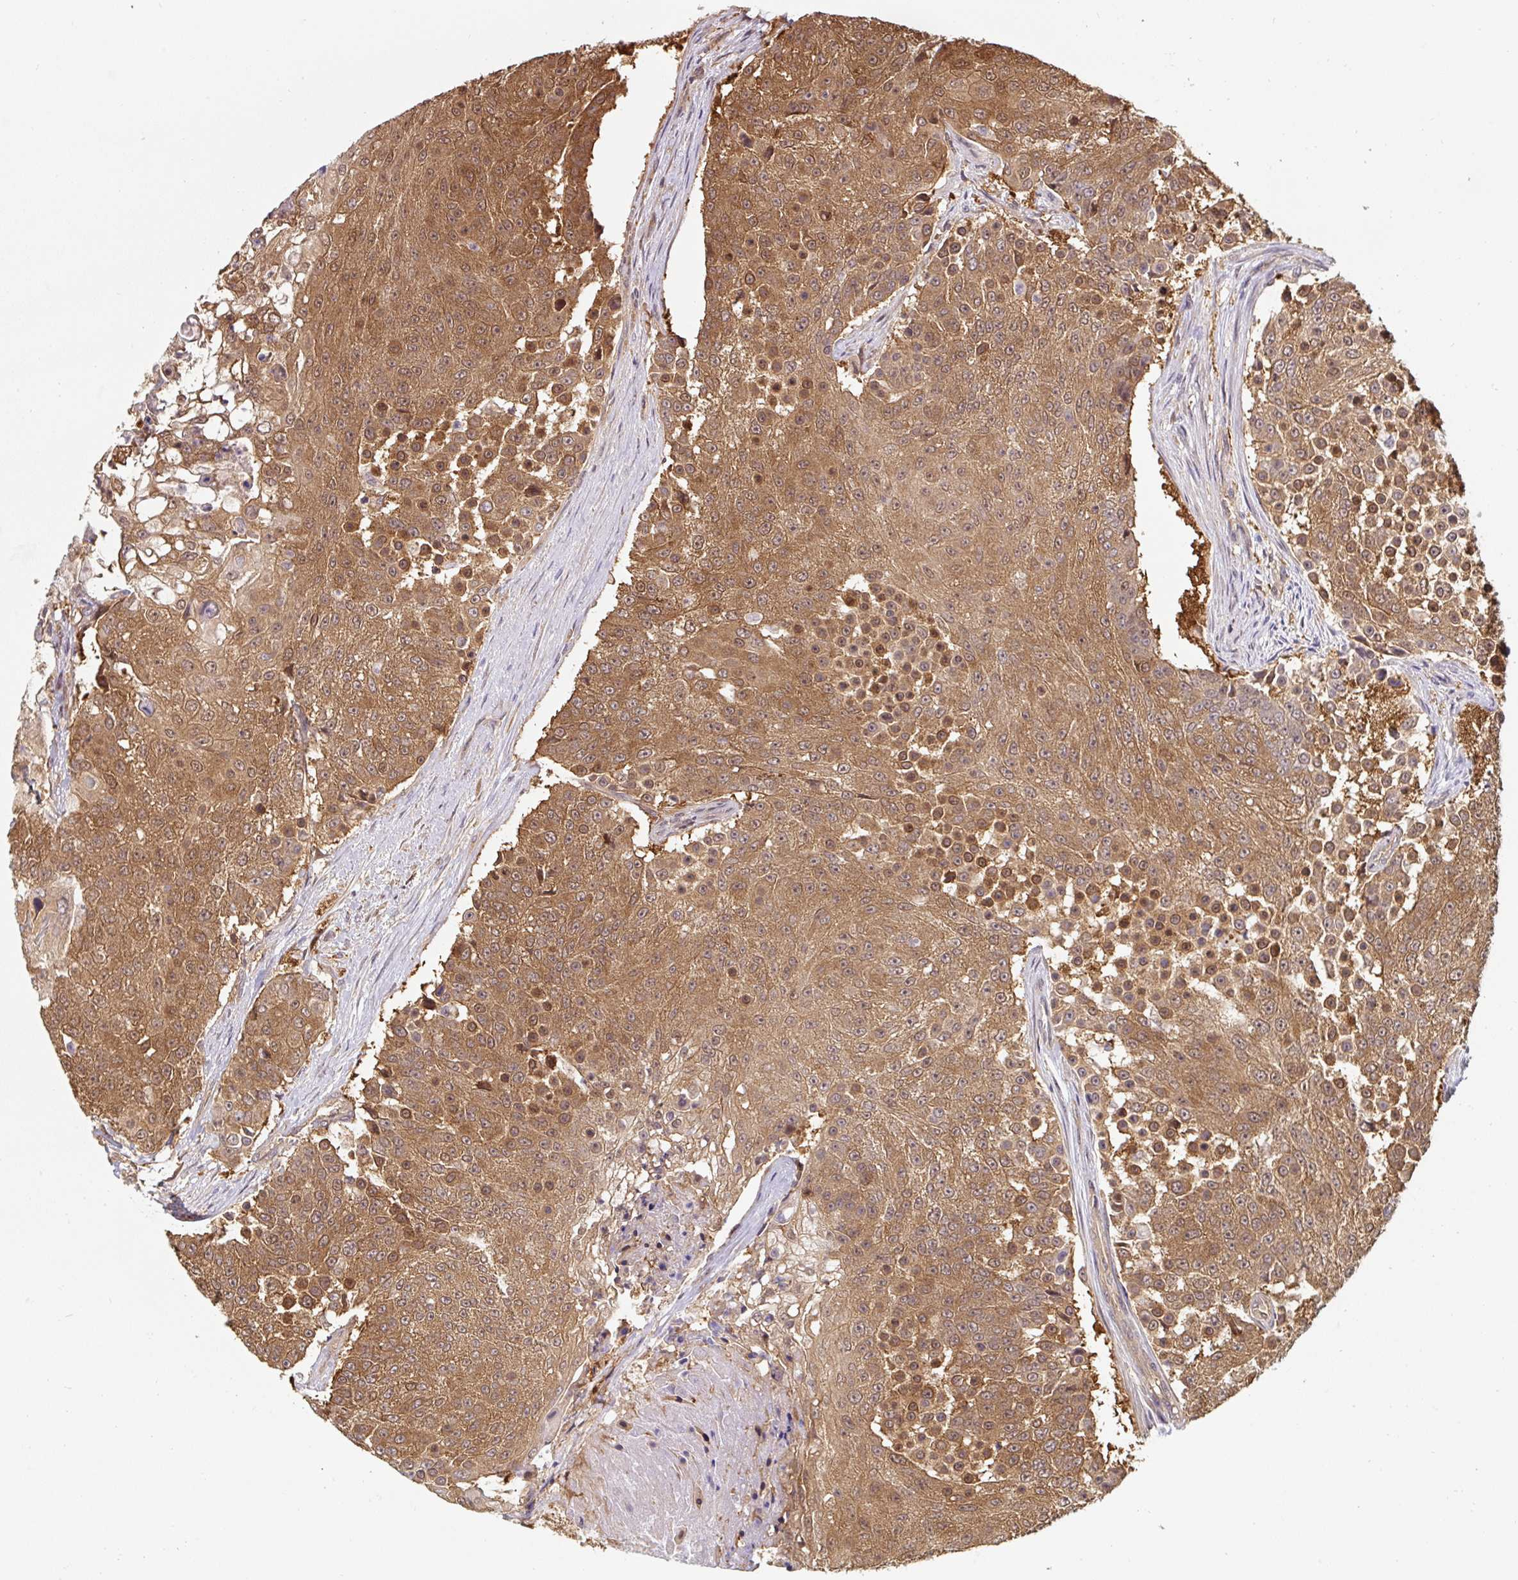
{"staining": {"intensity": "moderate", "quantity": ">75%", "location": "cytoplasmic/membranous,nuclear"}, "tissue": "urothelial cancer", "cell_type": "Tumor cells", "image_type": "cancer", "snomed": [{"axis": "morphology", "description": "Urothelial carcinoma, High grade"}, {"axis": "topography", "description": "Urinary bladder"}], "caption": "Immunohistochemical staining of human urothelial cancer exhibits moderate cytoplasmic/membranous and nuclear protein expression in about >75% of tumor cells. The protein is stained brown, and the nuclei are stained in blue (DAB IHC with brightfield microscopy, high magnification).", "gene": "ST13", "patient": {"sex": "female", "age": 63}}